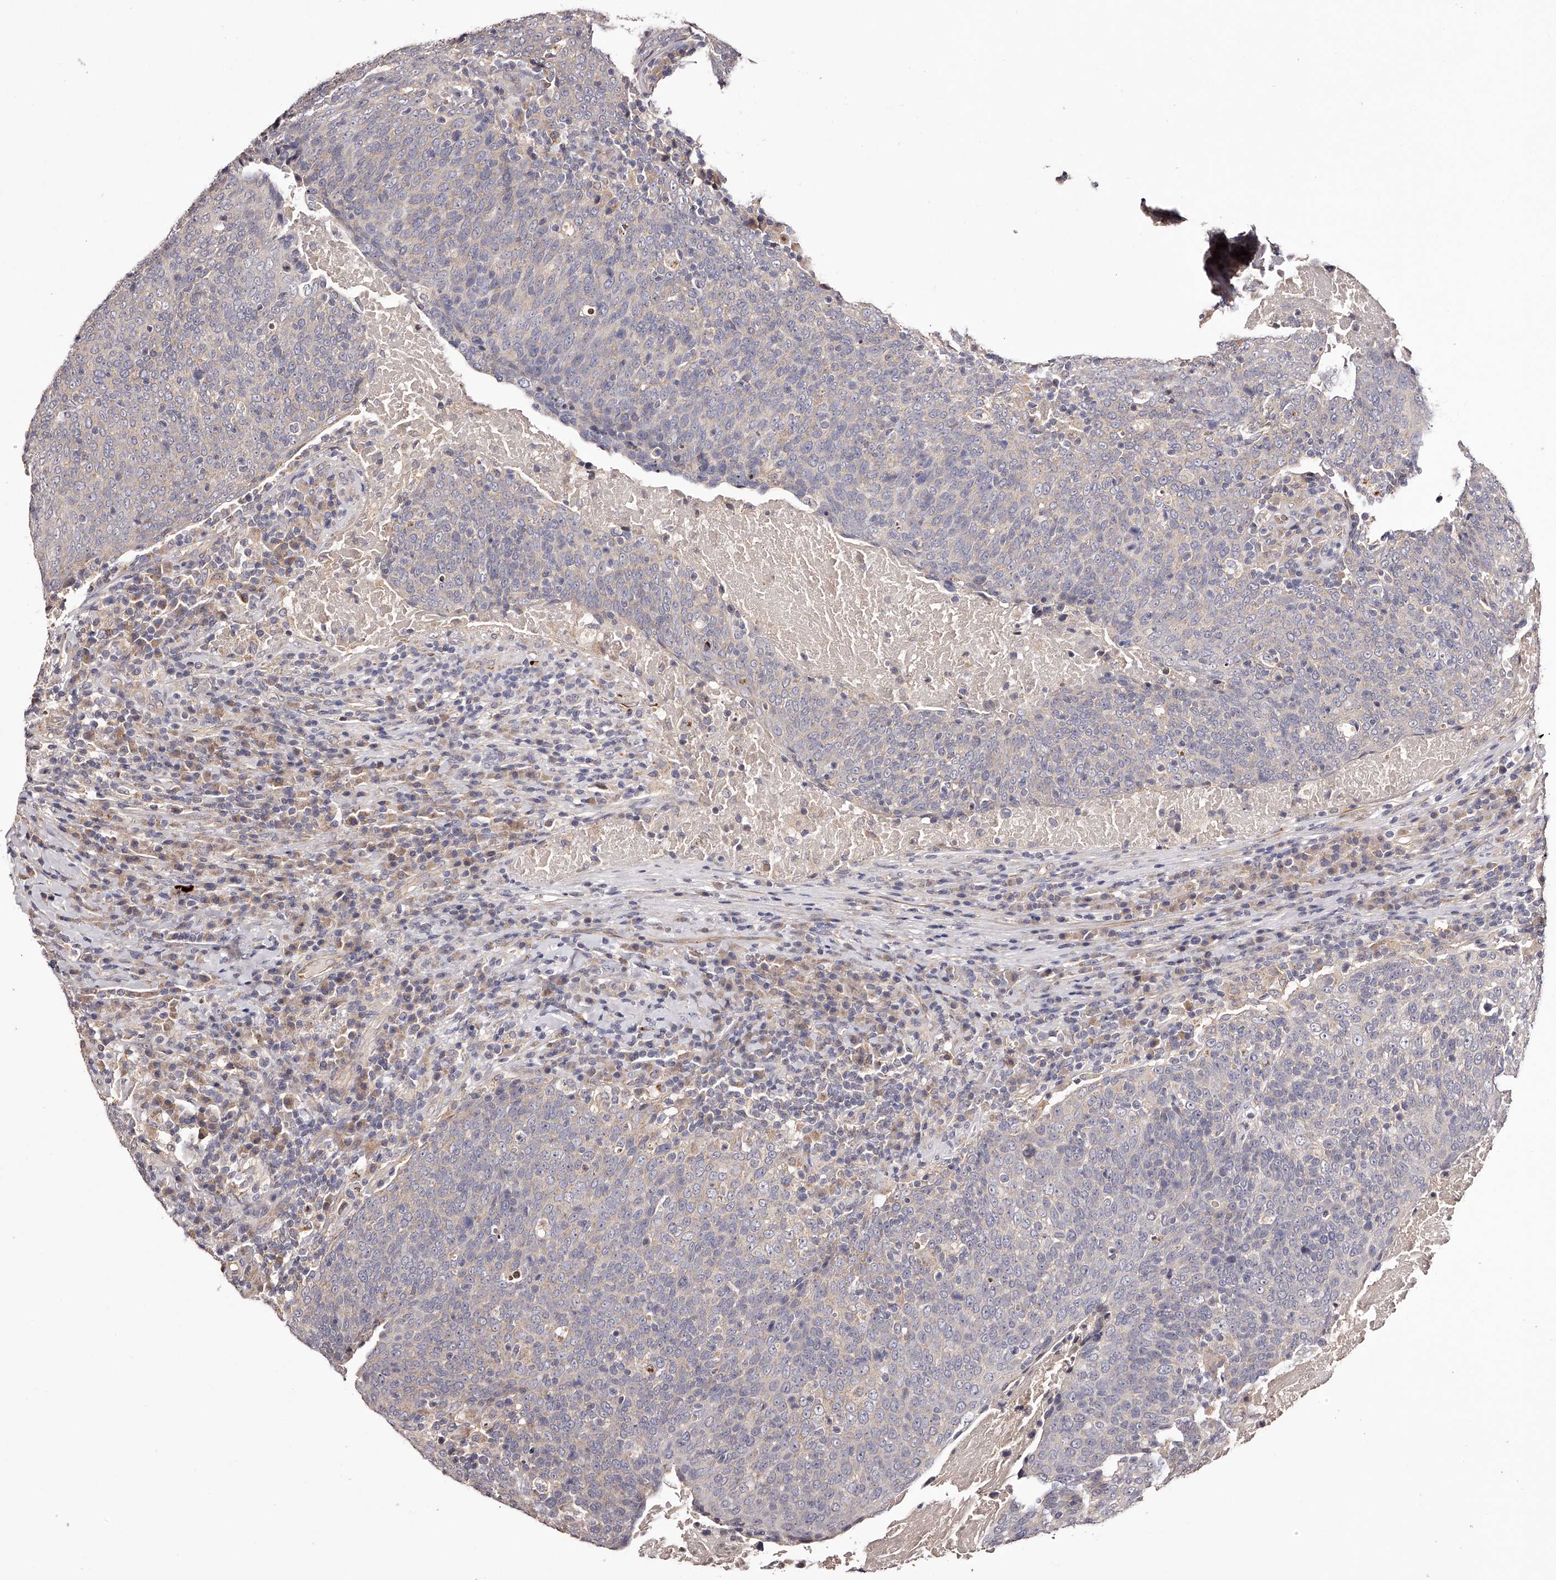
{"staining": {"intensity": "weak", "quantity": "25%-75%", "location": "cytoplasmic/membranous"}, "tissue": "head and neck cancer", "cell_type": "Tumor cells", "image_type": "cancer", "snomed": [{"axis": "morphology", "description": "Squamous cell carcinoma, NOS"}, {"axis": "morphology", "description": "Squamous cell carcinoma, metastatic, NOS"}, {"axis": "topography", "description": "Lymph node"}, {"axis": "topography", "description": "Head-Neck"}], "caption": "Immunohistochemical staining of human head and neck squamous cell carcinoma displays weak cytoplasmic/membranous protein positivity in approximately 25%-75% of tumor cells. The staining was performed using DAB, with brown indicating positive protein expression. Nuclei are stained blue with hematoxylin.", "gene": "ODF2L", "patient": {"sex": "male", "age": 62}}